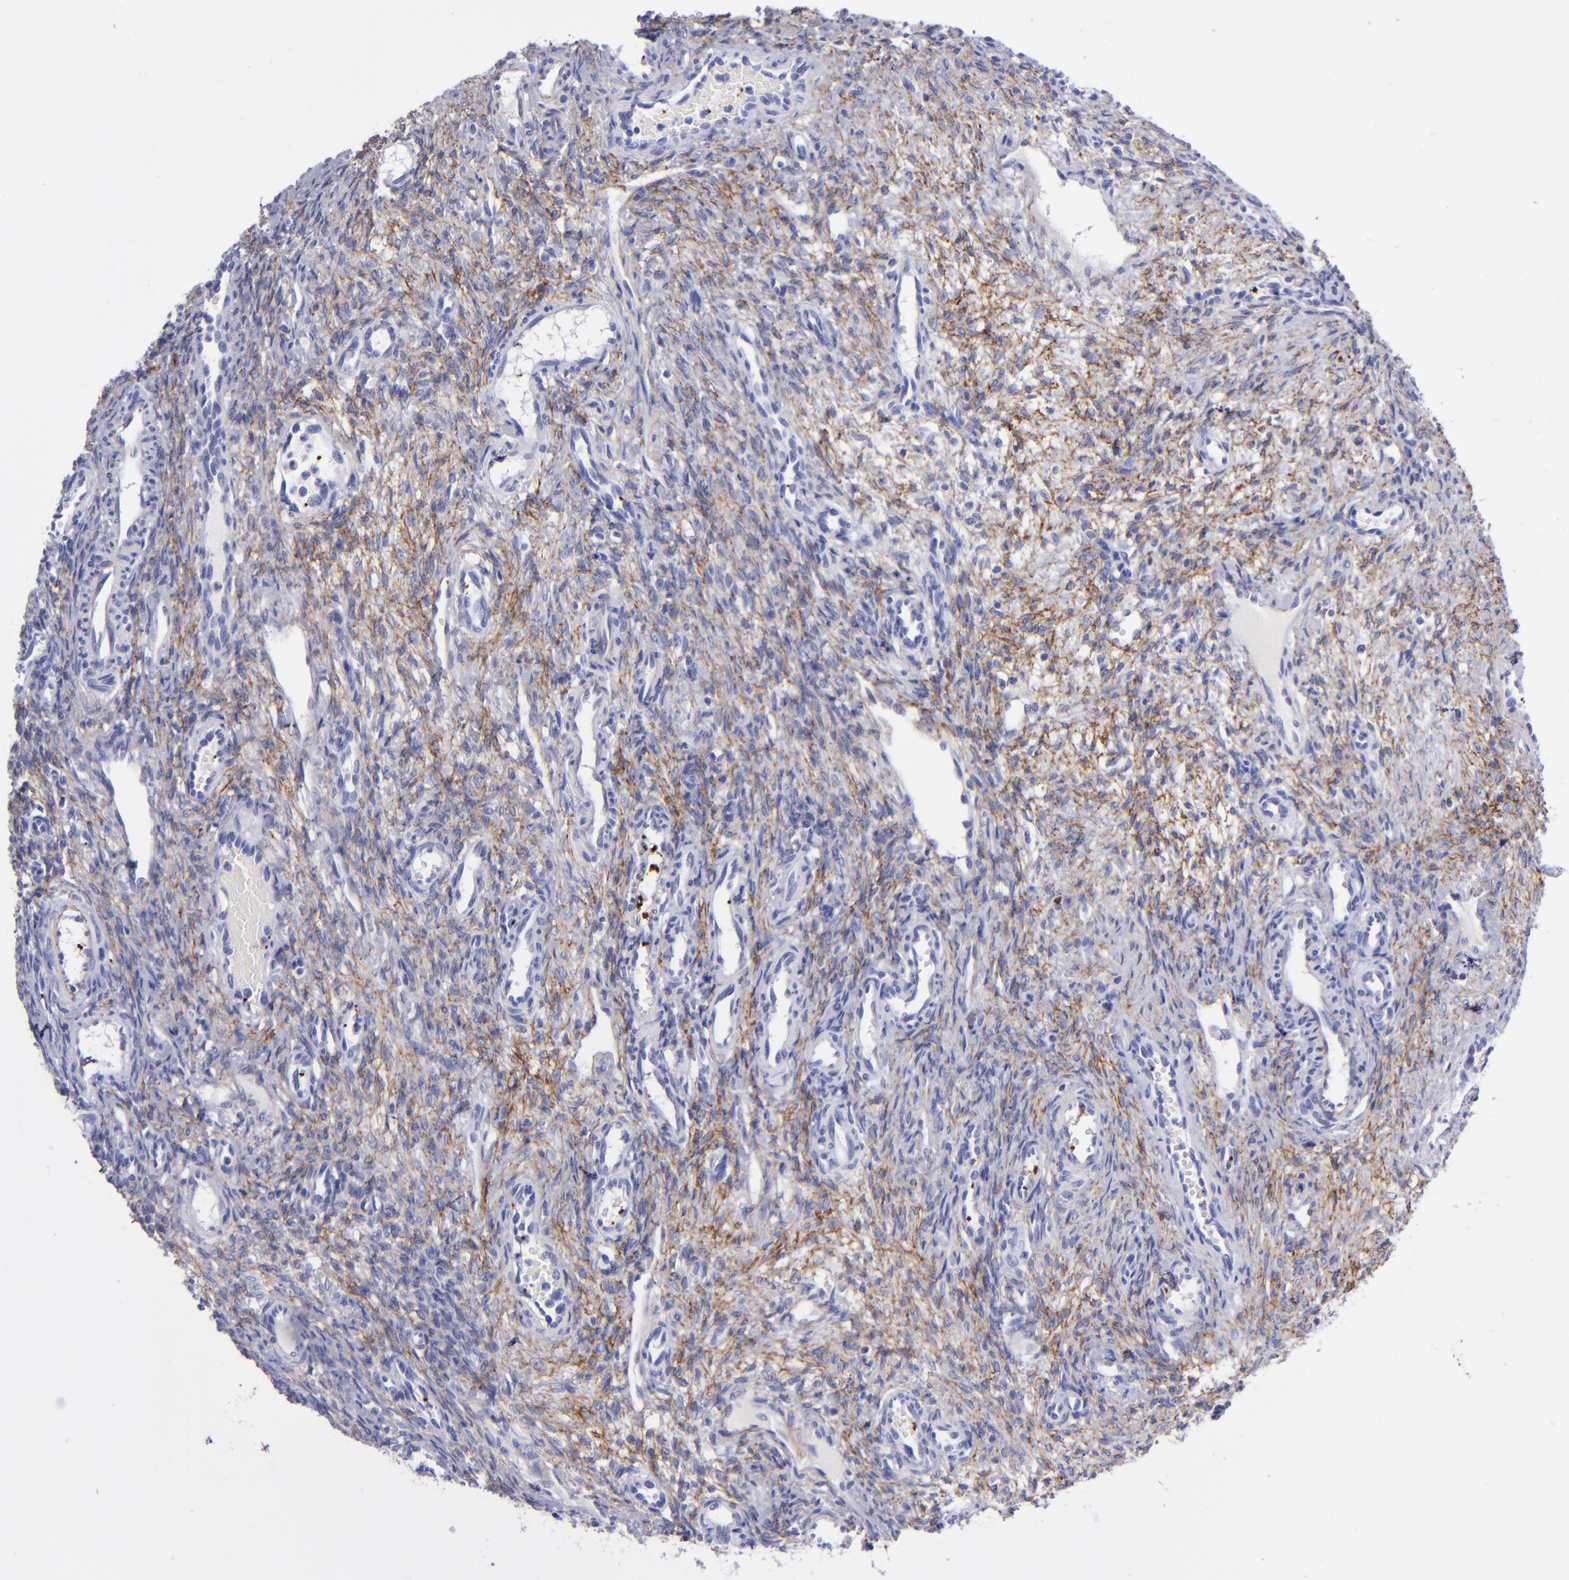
{"staining": {"intensity": "weak", "quantity": "<25%", "location": "cytoplasmic/membranous"}, "tissue": "ovary", "cell_type": "Ovarian stroma cells", "image_type": "normal", "snomed": [{"axis": "morphology", "description": "Normal tissue, NOS"}, {"axis": "topography", "description": "Ovary"}], "caption": "This is an IHC micrograph of unremarkable human ovary. There is no positivity in ovarian stroma cells.", "gene": "EFCAB13", "patient": {"sex": "female", "age": 33}}